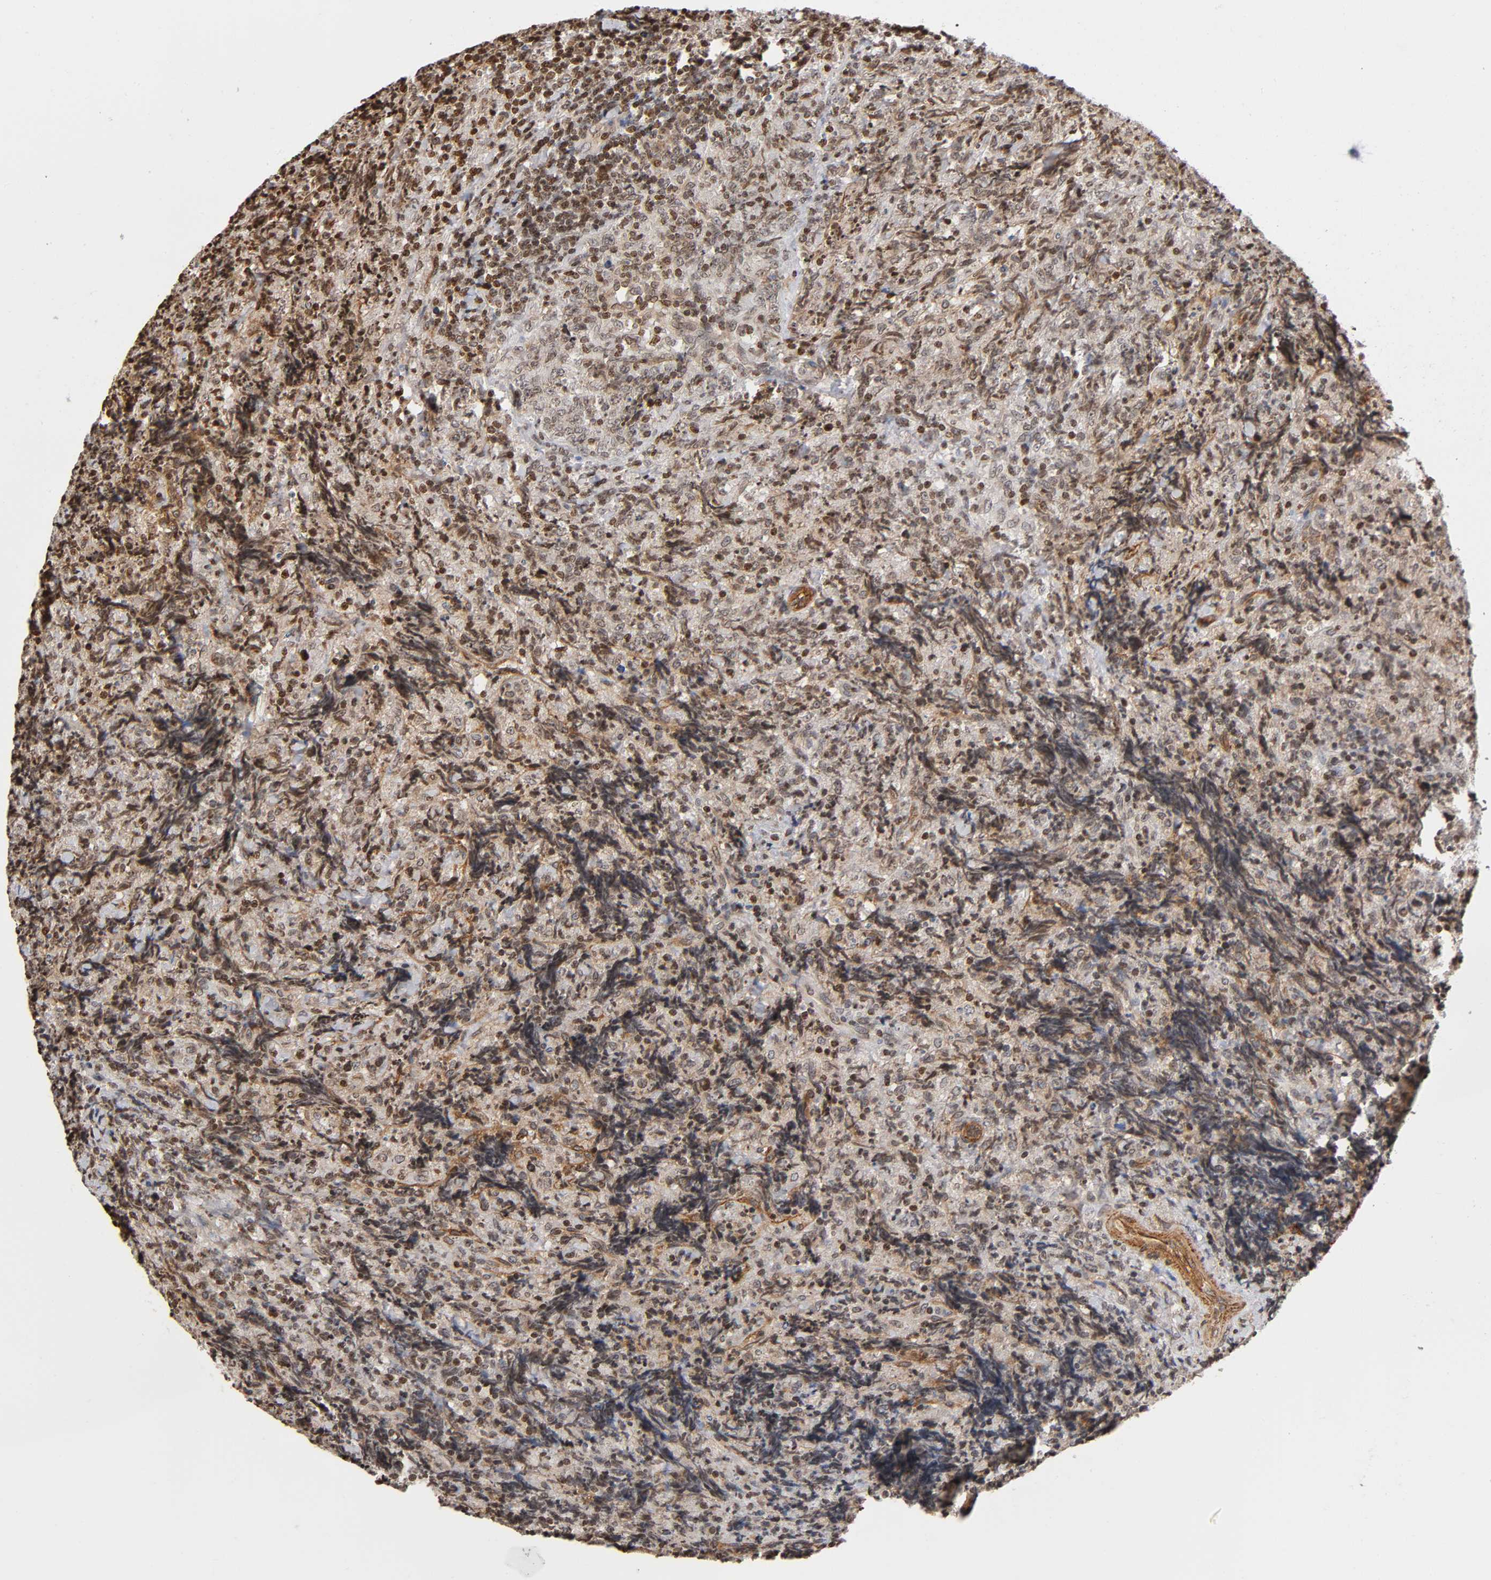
{"staining": {"intensity": "weak", "quantity": "<25%", "location": "cytoplasmic/membranous,nuclear"}, "tissue": "lymphoma", "cell_type": "Tumor cells", "image_type": "cancer", "snomed": [{"axis": "morphology", "description": "Malignant lymphoma, non-Hodgkin's type, High grade"}, {"axis": "topography", "description": "Tonsil"}], "caption": "This is a micrograph of immunohistochemistry staining of high-grade malignant lymphoma, non-Hodgkin's type, which shows no staining in tumor cells.", "gene": "ITGAV", "patient": {"sex": "female", "age": 36}}